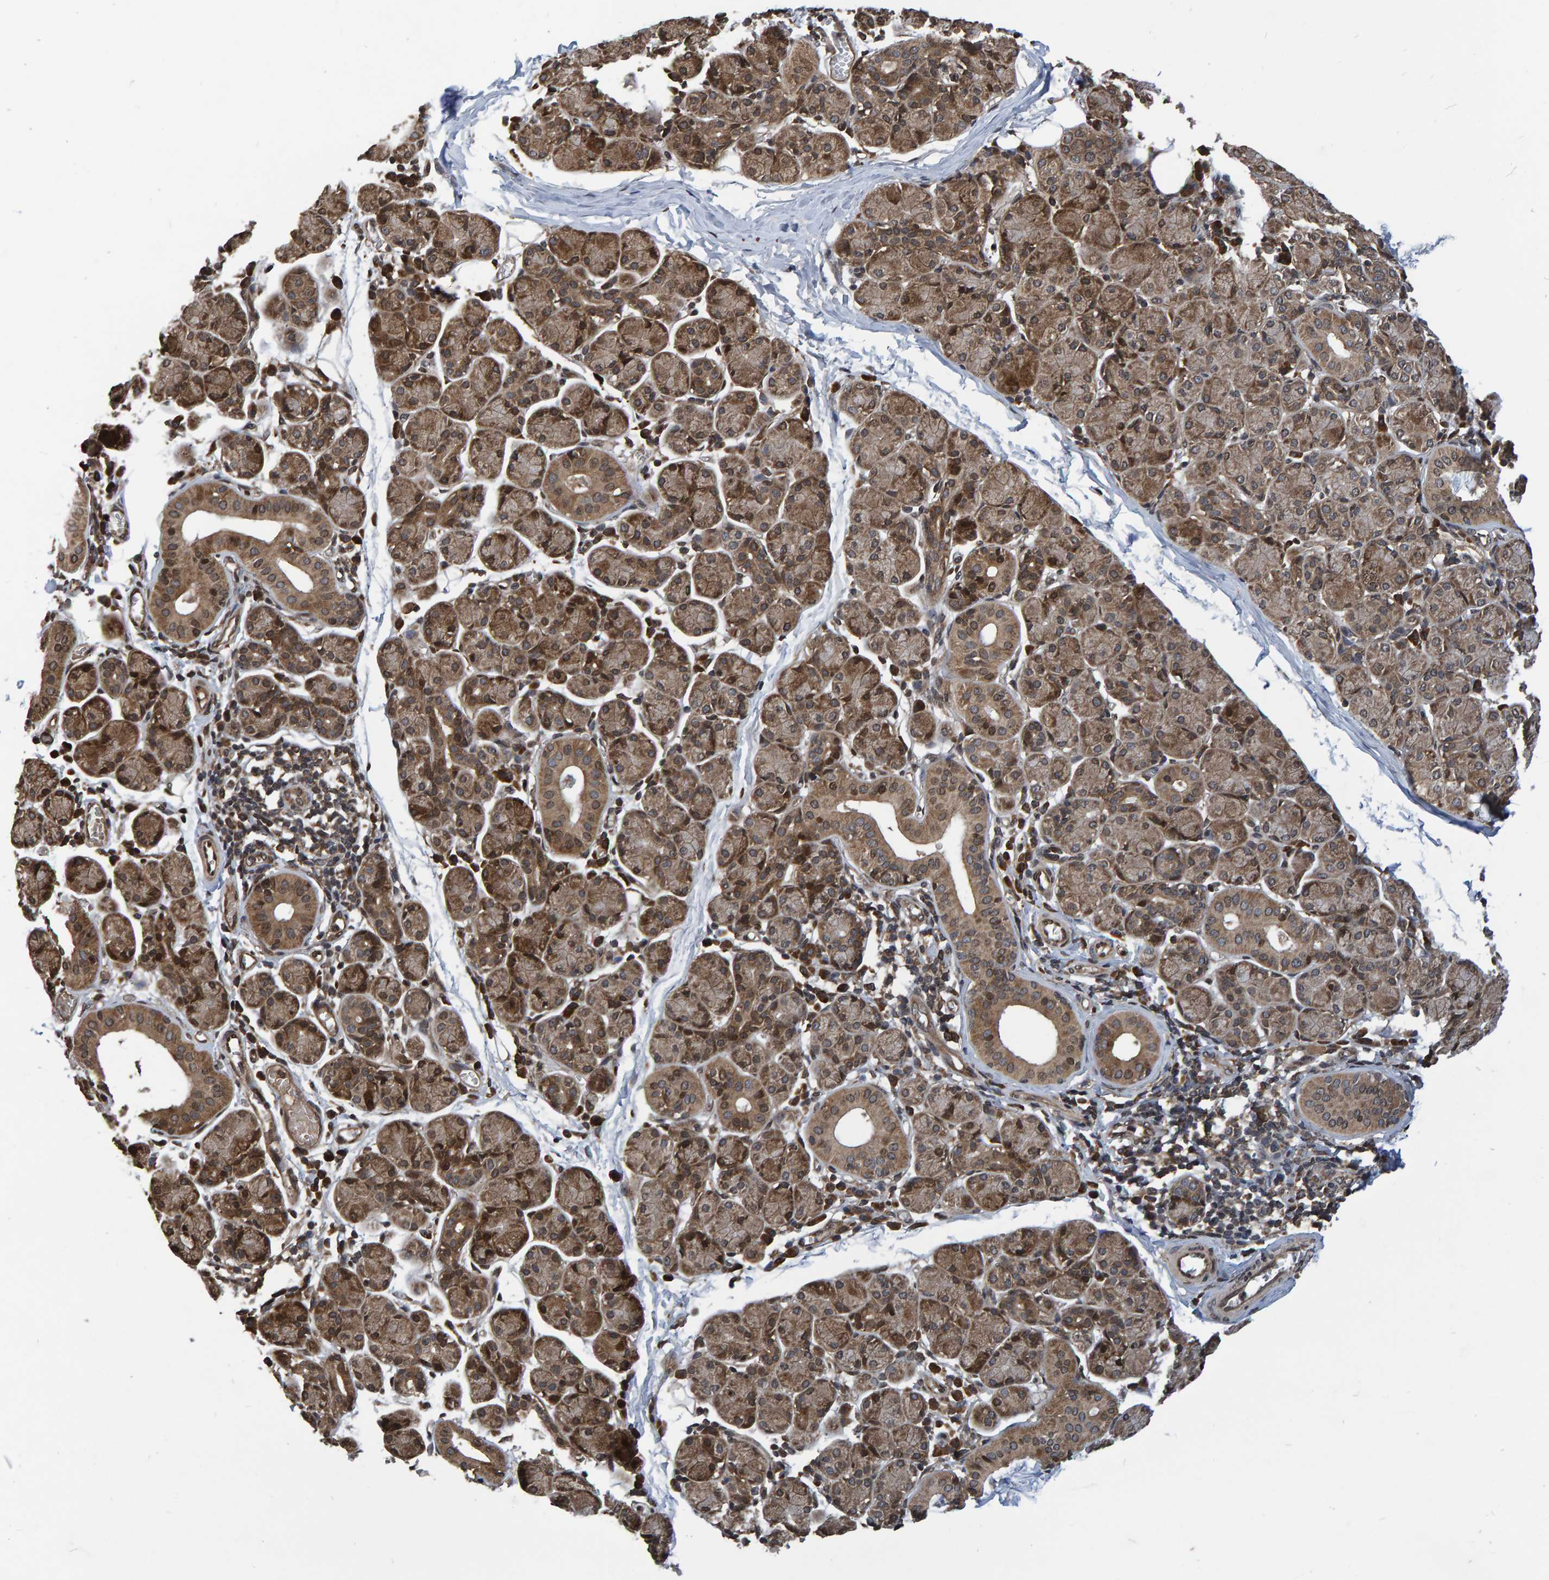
{"staining": {"intensity": "moderate", "quantity": ">75%", "location": "cytoplasmic/membranous"}, "tissue": "salivary gland", "cell_type": "Glandular cells", "image_type": "normal", "snomed": [{"axis": "morphology", "description": "Normal tissue, NOS"}, {"axis": "morphology", "description": "Inflammation, NOS"}, {"axis": "topography", "description": "Lymph node"}, {"axis": "topography", "description": "Salivary gland"}], "caption": "The image exhibits immunohistochemical staining of normal salivary gland. There is moderate cytoplasmic/membranous staining is present in approximately >75% of glandular cells. (DAB (3,3'-diaminobenzidine) IHC, brown staining for protein, blue staining for nuclei).", "gene": "GAB2", "patient": {"sex": "male", "age": 3}}